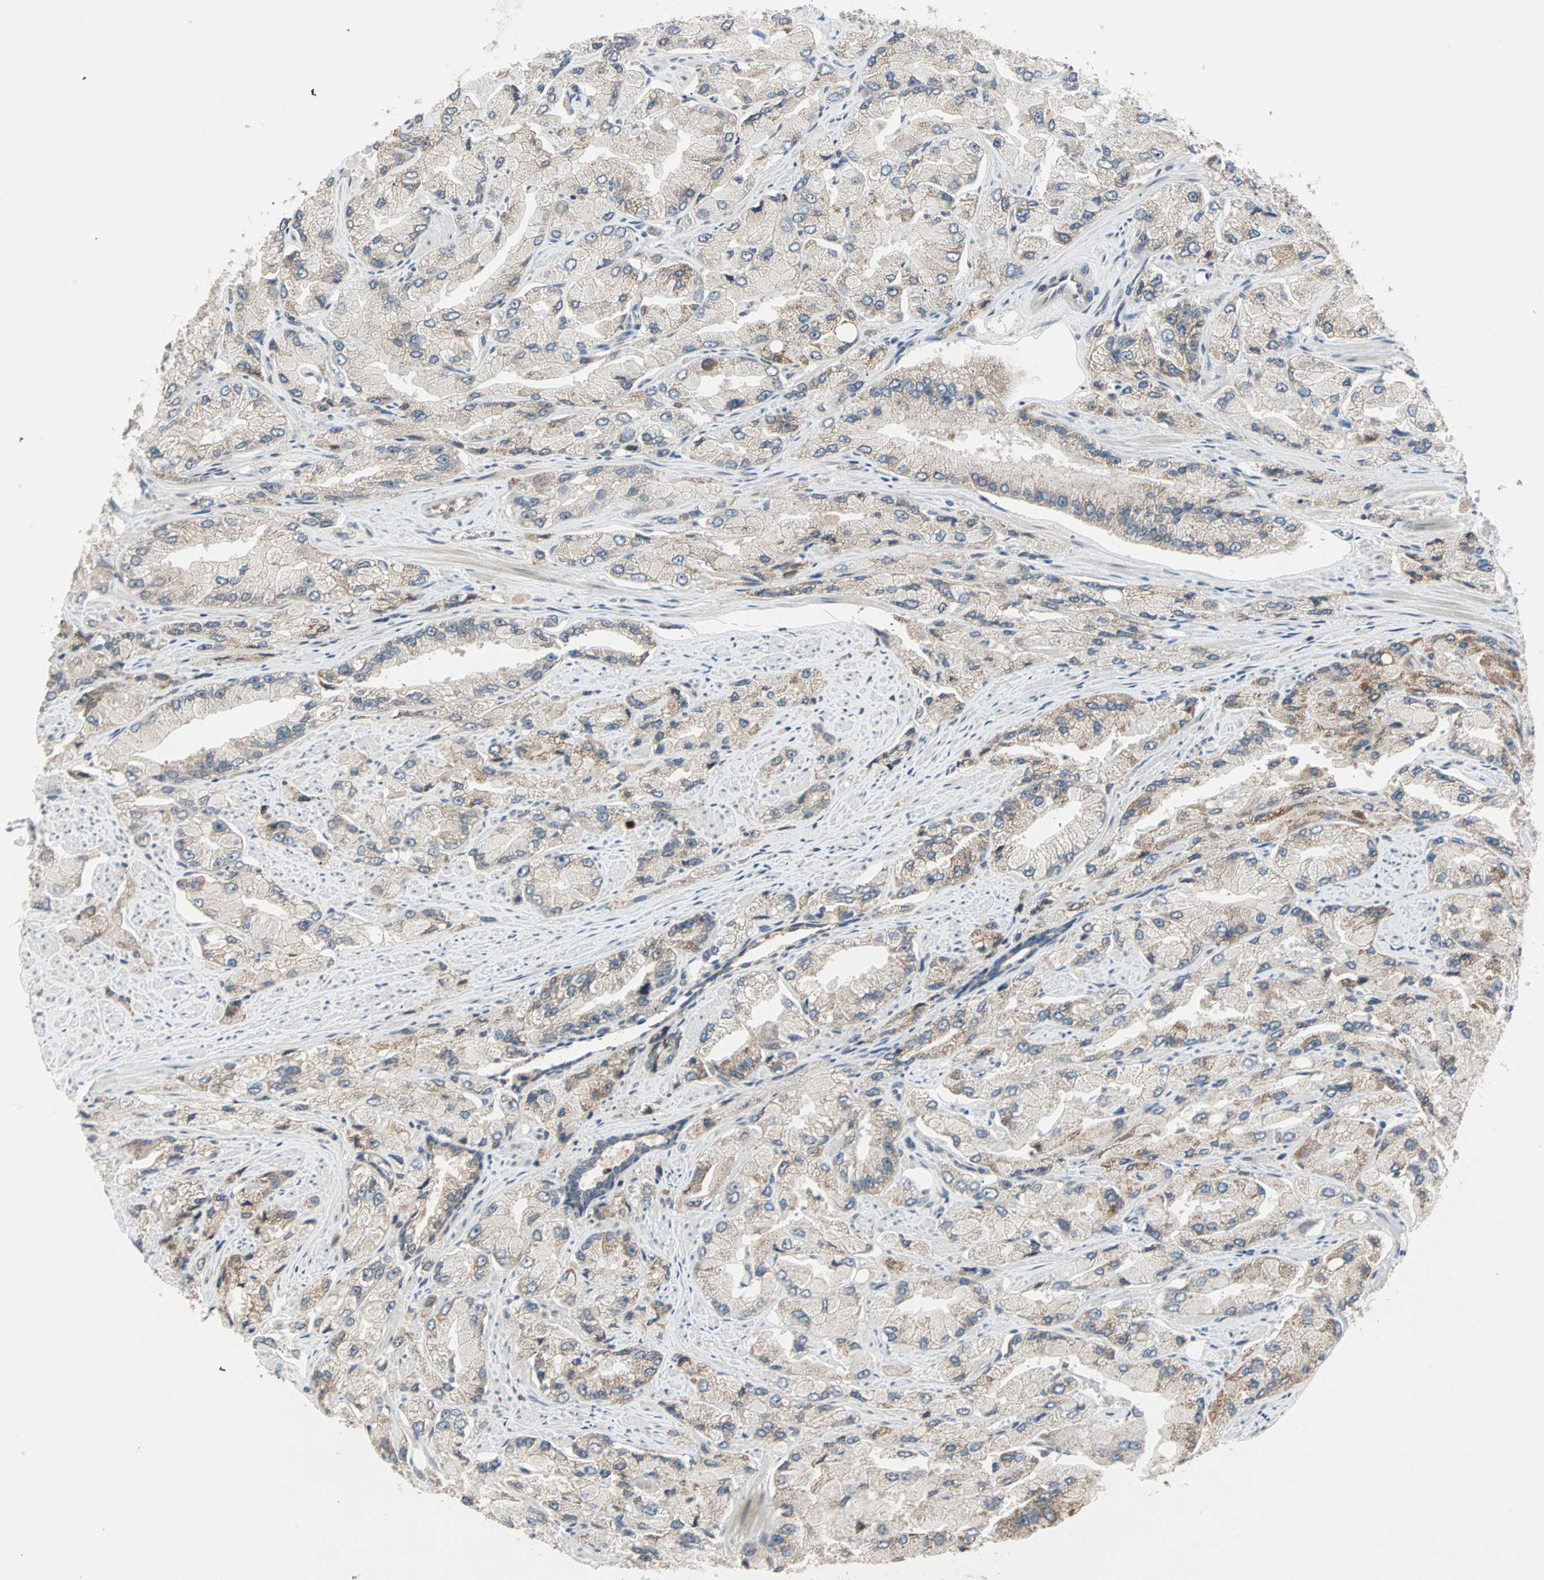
{"staining": {"intensity": "weak", "quantity": ">75%", "location": "cytoplasmic/membranous"}, "tissue": "prostate cancer", "cell_type": "Tumor cells", "image_type": "cancer", "snomed": [{"axis": "morphology", "description": "Adenocarcinoma, High grade"}, {"axis": "topography", "description": "Prostate"}], "caption": "IHC of prostate cancer (adenocarcinoma (high-grade)) demonstrates low levels of weak cytoplasmic/membranous positivity in approximately >75% of tumor cells.", "gene": "PROS1", "patient": {"sex": "male", "age": 58}}